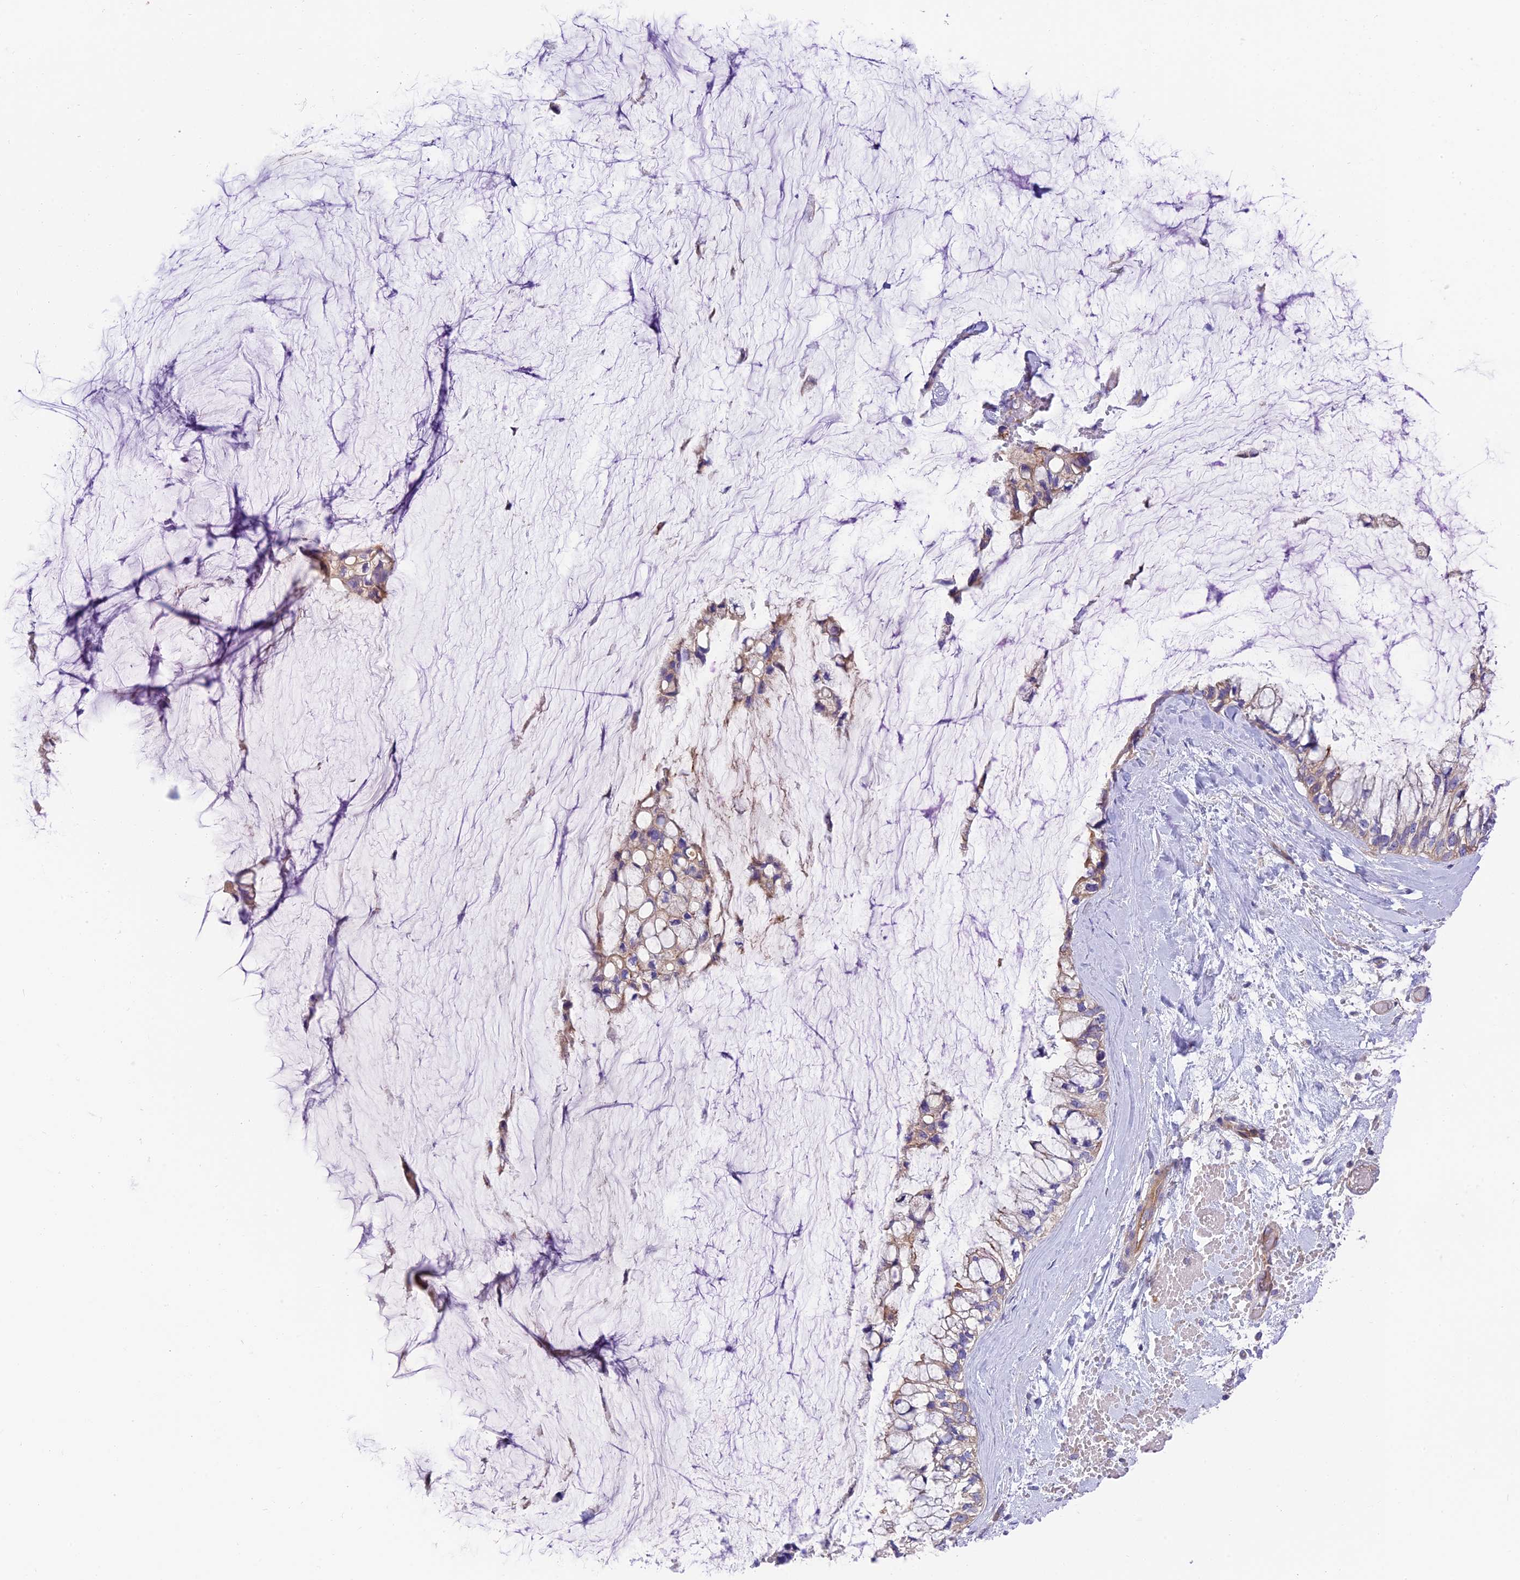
{"staining": {"intensity": "weak", "quantity": "<25%", "location": "cytoplasmic/membranous"}, "tissue": "ovarian cancer", "cell_type": "Tumor cells", "image_type": "cancer", "snomed": [{"axis": "morphology", "description": "Cystadenocarcinoma, mucinous, NOS"}, {"axis": "topography", "description": "Ovary"}], "caption": "Protein analysis of mucinous cystadenocarcinoma (ovarian) displays no significant positivity in tumor cells.", "gene": "PPFIA3", "patient": {"sex": "female", "age": 39}}